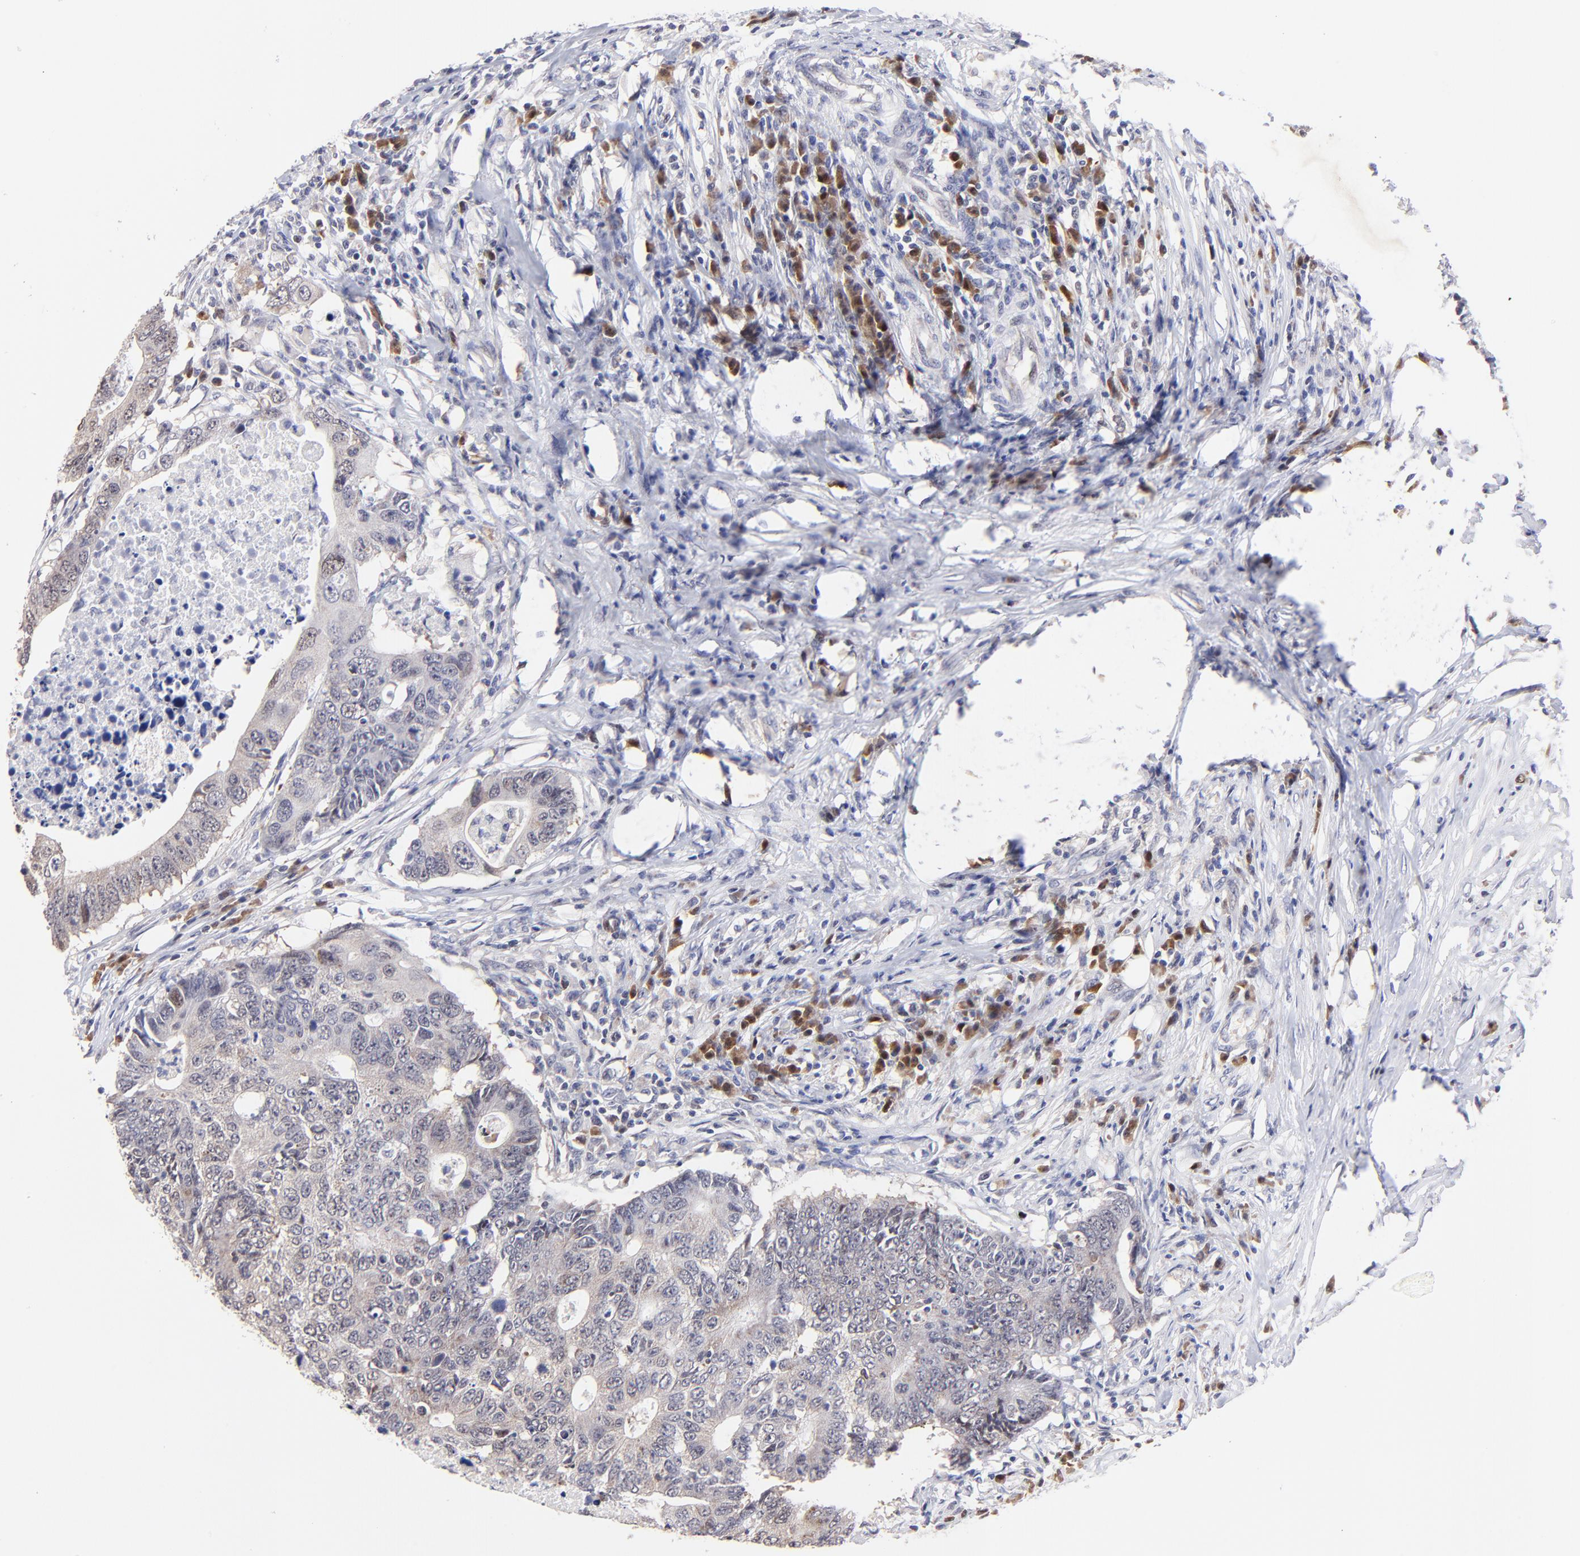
{"staining": {"intensity": "weak", "quantity": "<25%", "location": "cytoplasmic/membranous"}, "tissue": "colorectal cancer", "cell_type": "Tumor cells", "image_type": "cancer", "snomed": [{"axis": "morphology", "description": "Adenocarcinoma, NOS"}, {"axis": "topography", "description": "Colon"}], "caption": "This is an immunohistochemistry (IHC) histopathology image of human adenocarcinoma (colorectal). There is no staining in tumor cells.", "gene": "ZNF155", "patient": {"sex": "male", "age": 71}}